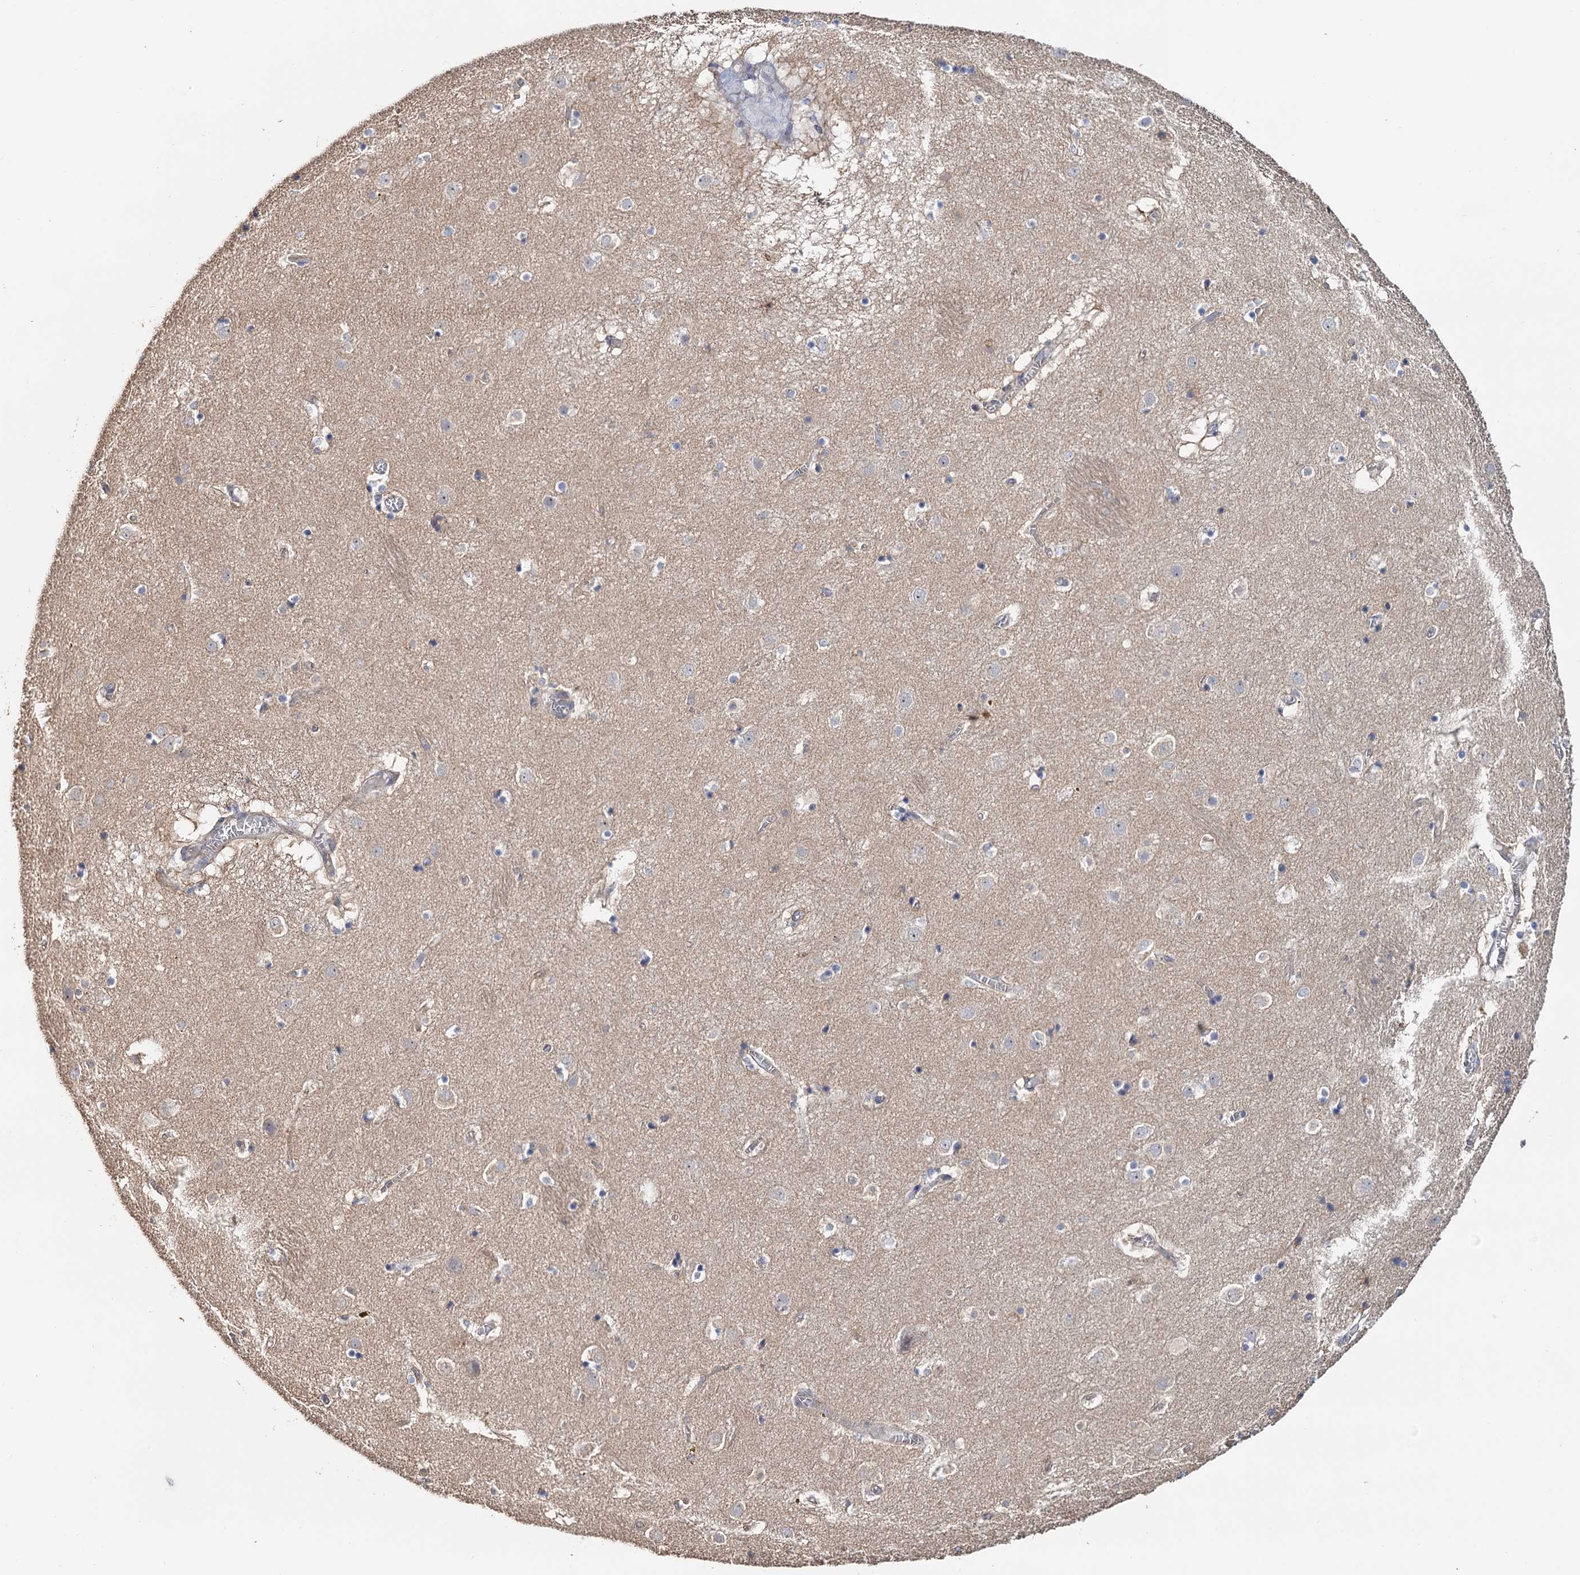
{"staining": {"intensity": "negative", "quantity": "none", "location": "none"}, "tissue": "caudate", "cell_type": "Glial cells", "image_type": "normal", "snomed": [{"axis": "morphology", "description": "Normal tissue, NOS"}, {"axis": "topography", "description": "Lateral ventricle wall"}], "caption": "DAB (3,3'-diaminobenzidine) immunohistochemical staining of benign caudate demonstrates no significant positivity in glial cells.", "gene": "C2CD3", "patient": {"sex": "male", "age": 70}}